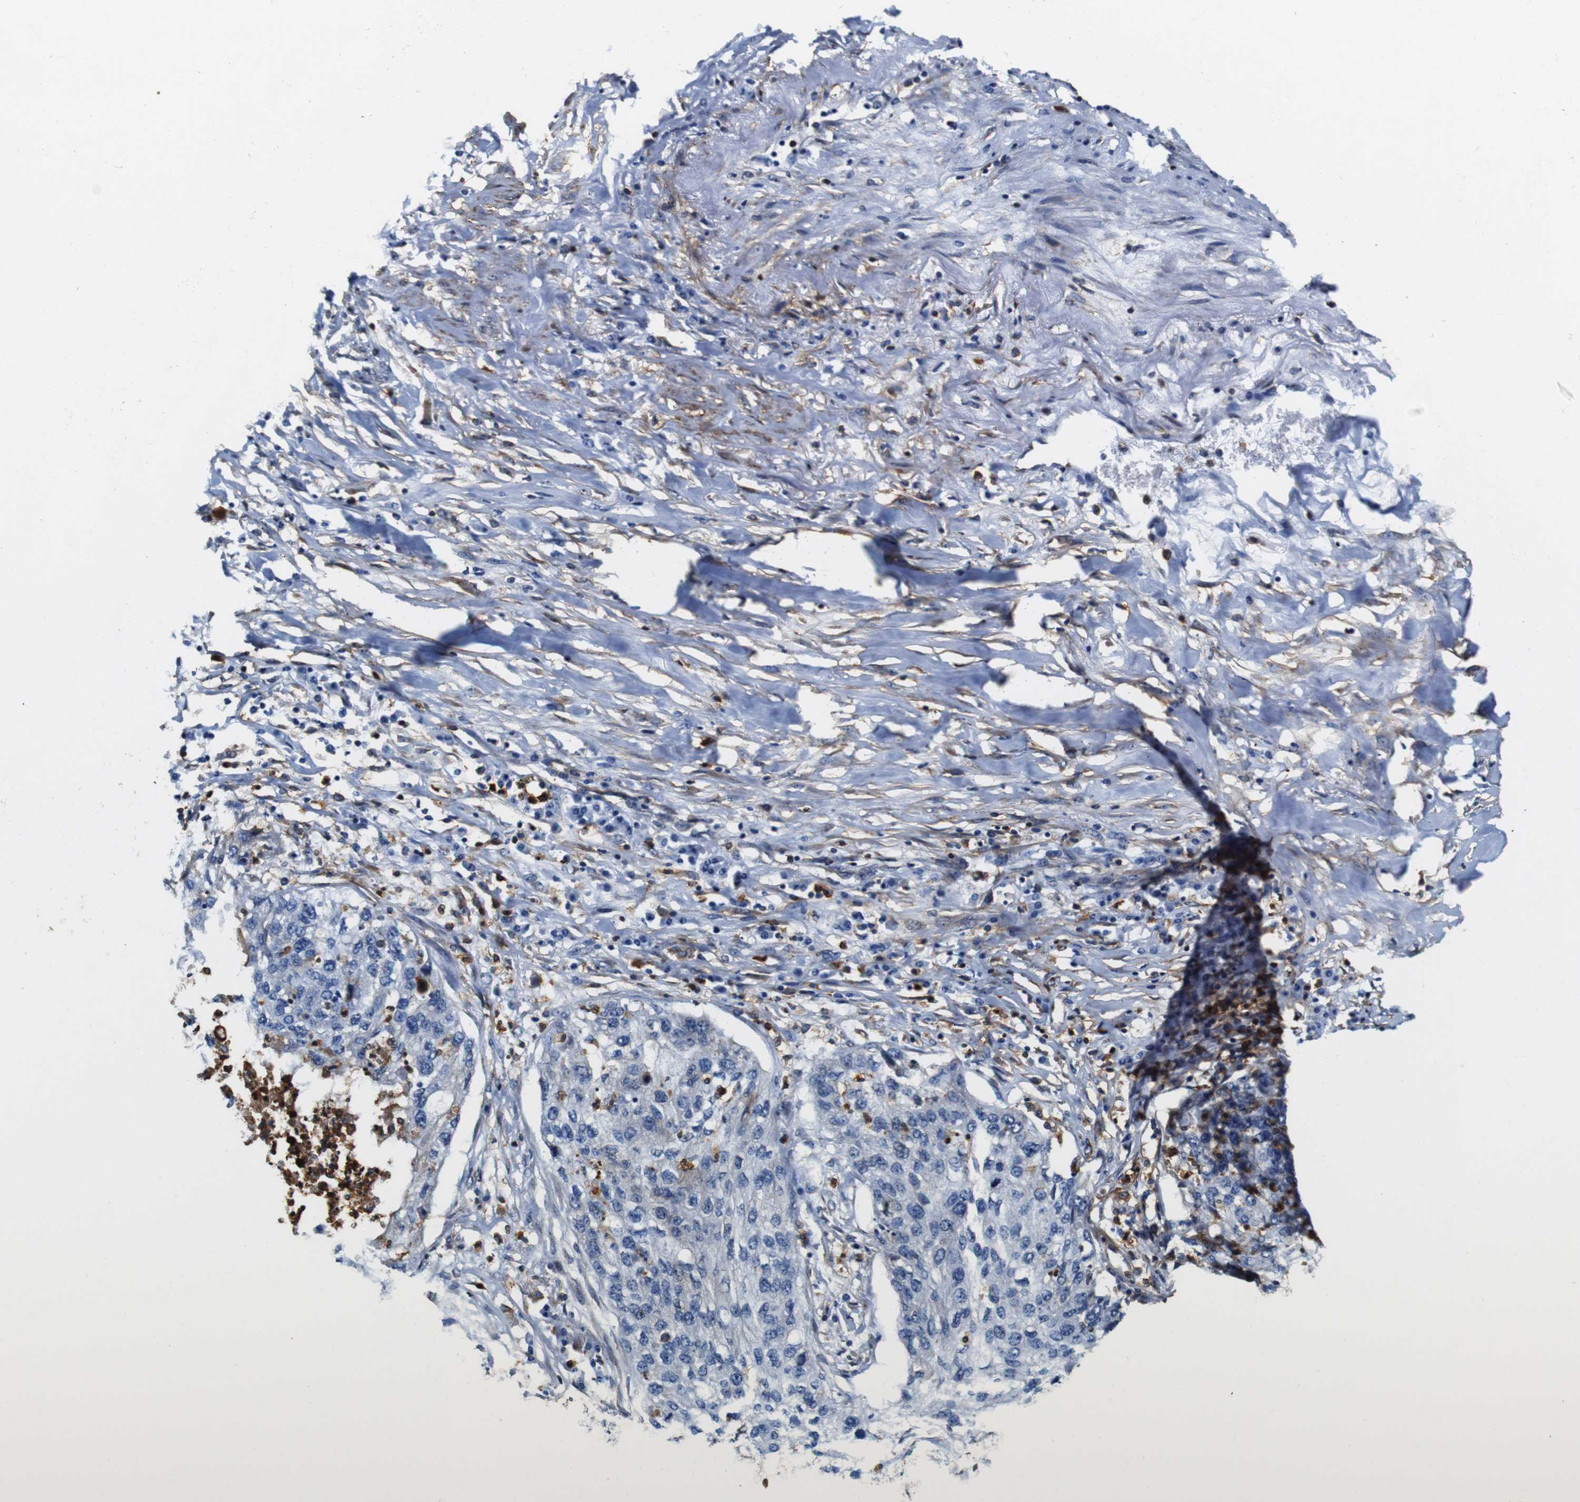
{"staining": {"intensity": "negative", "quantity": "none", "location": "none"}, "tissue": "lung cancer", "cell_type": "Tumor cells", "image_type": "cancer", "snomed": [{"axis": "morphology", "description": "Squamous cell carcinoma, NOS"}, {"axis": "topography", "description": "Lung"}], "caption": "IHC histopathology image of human lung cancer (squamous cell carcinoma) stained for a protein (brown), which reveals no positivity in tumor cells.", "gene": "ANXA1", "patient": {"sex": "female", "age": 63}}